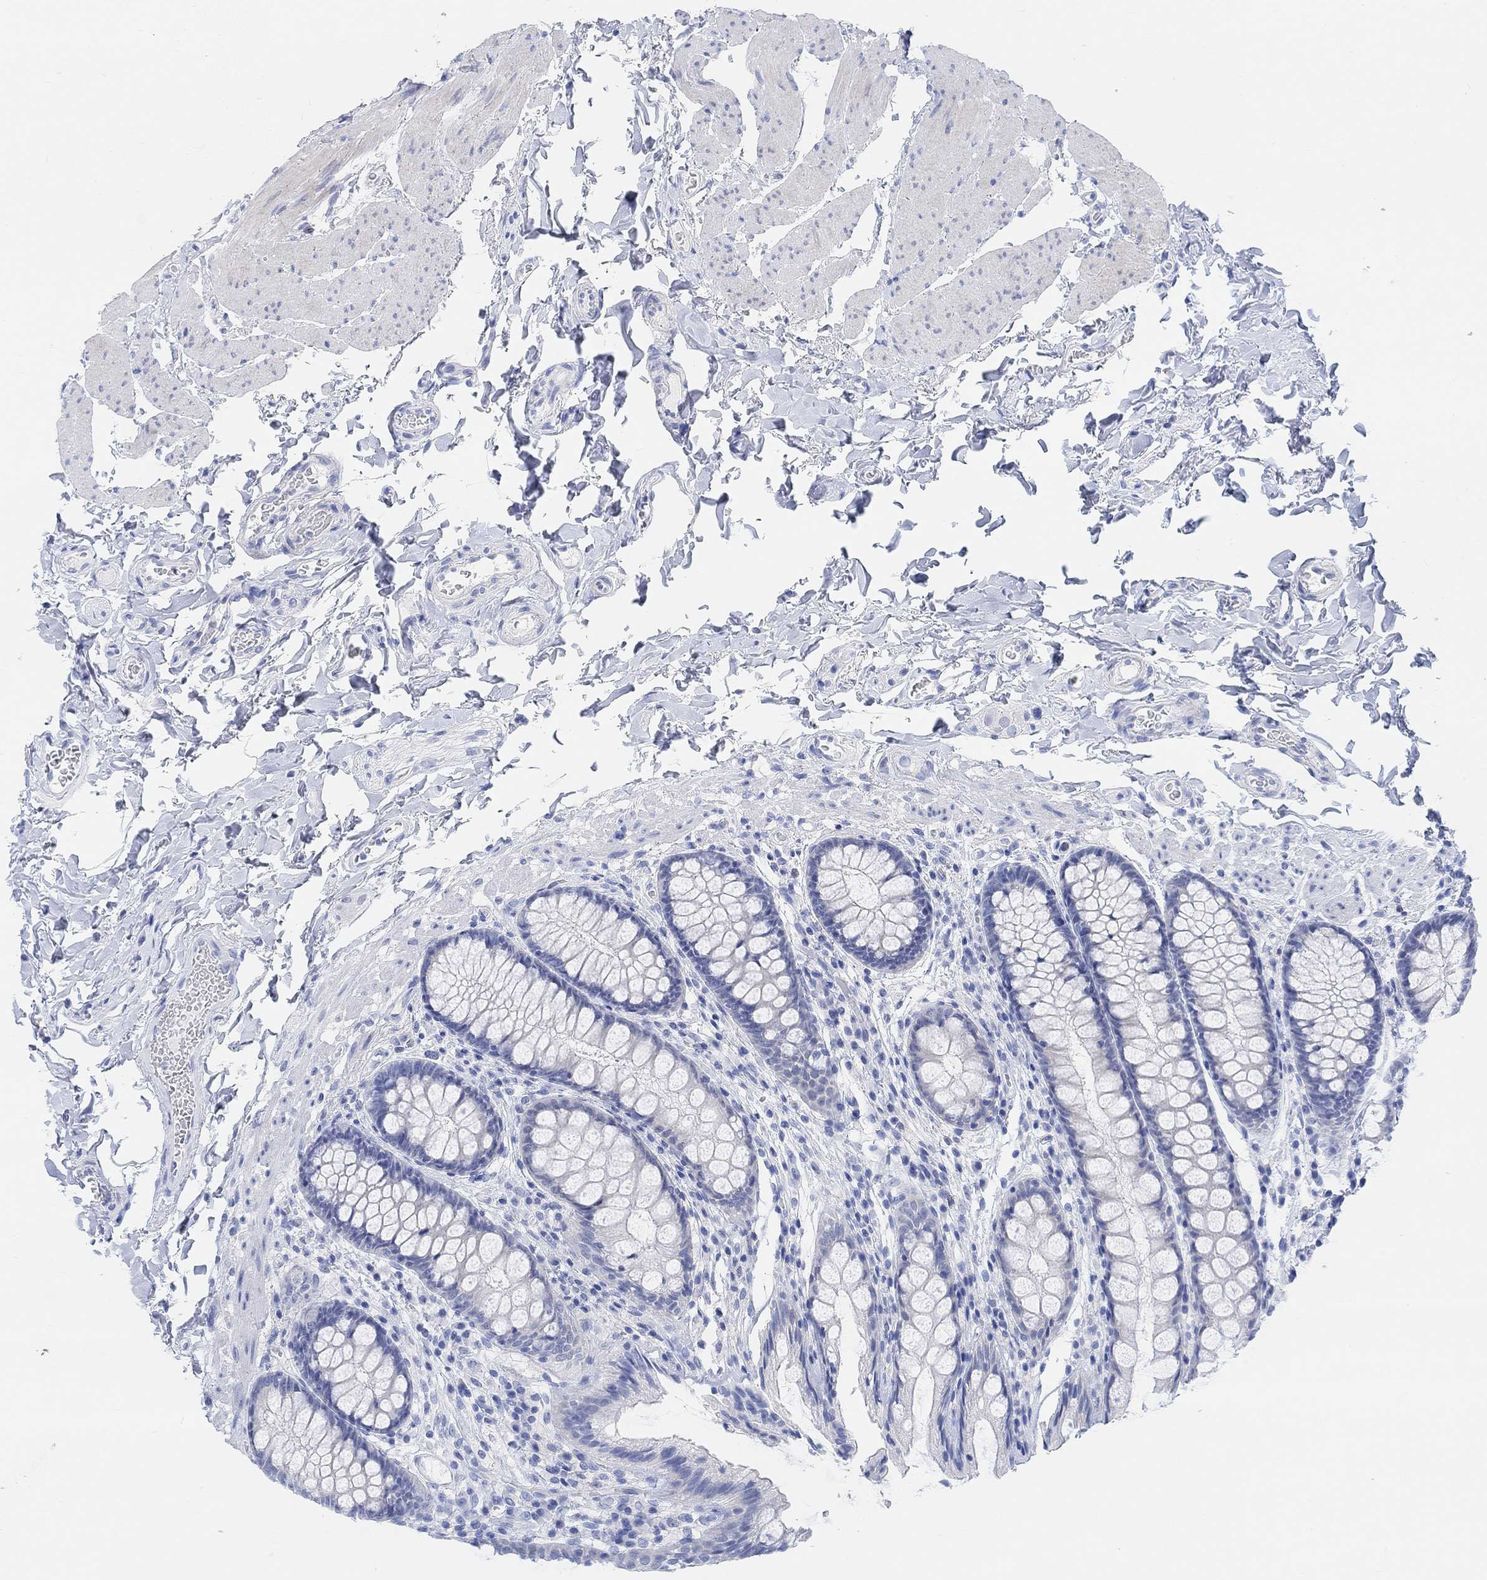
{"staining": {"intensity": "negative", "quantity": "none", "location": "none"}, "tissue": "colon", "cell_type": "Endothelial cells", "image_type": "normal", "snomed": [{"axis": "morphology", "description": "Normal tissue, NOS"}, {"axis": "topography", "description": "Colon"}], "caption": "Endothelial cells are negative for protein expression in unremarkable human colon.", "gene": "ENO4", "patient": {"sex": "female", "age": 86}}